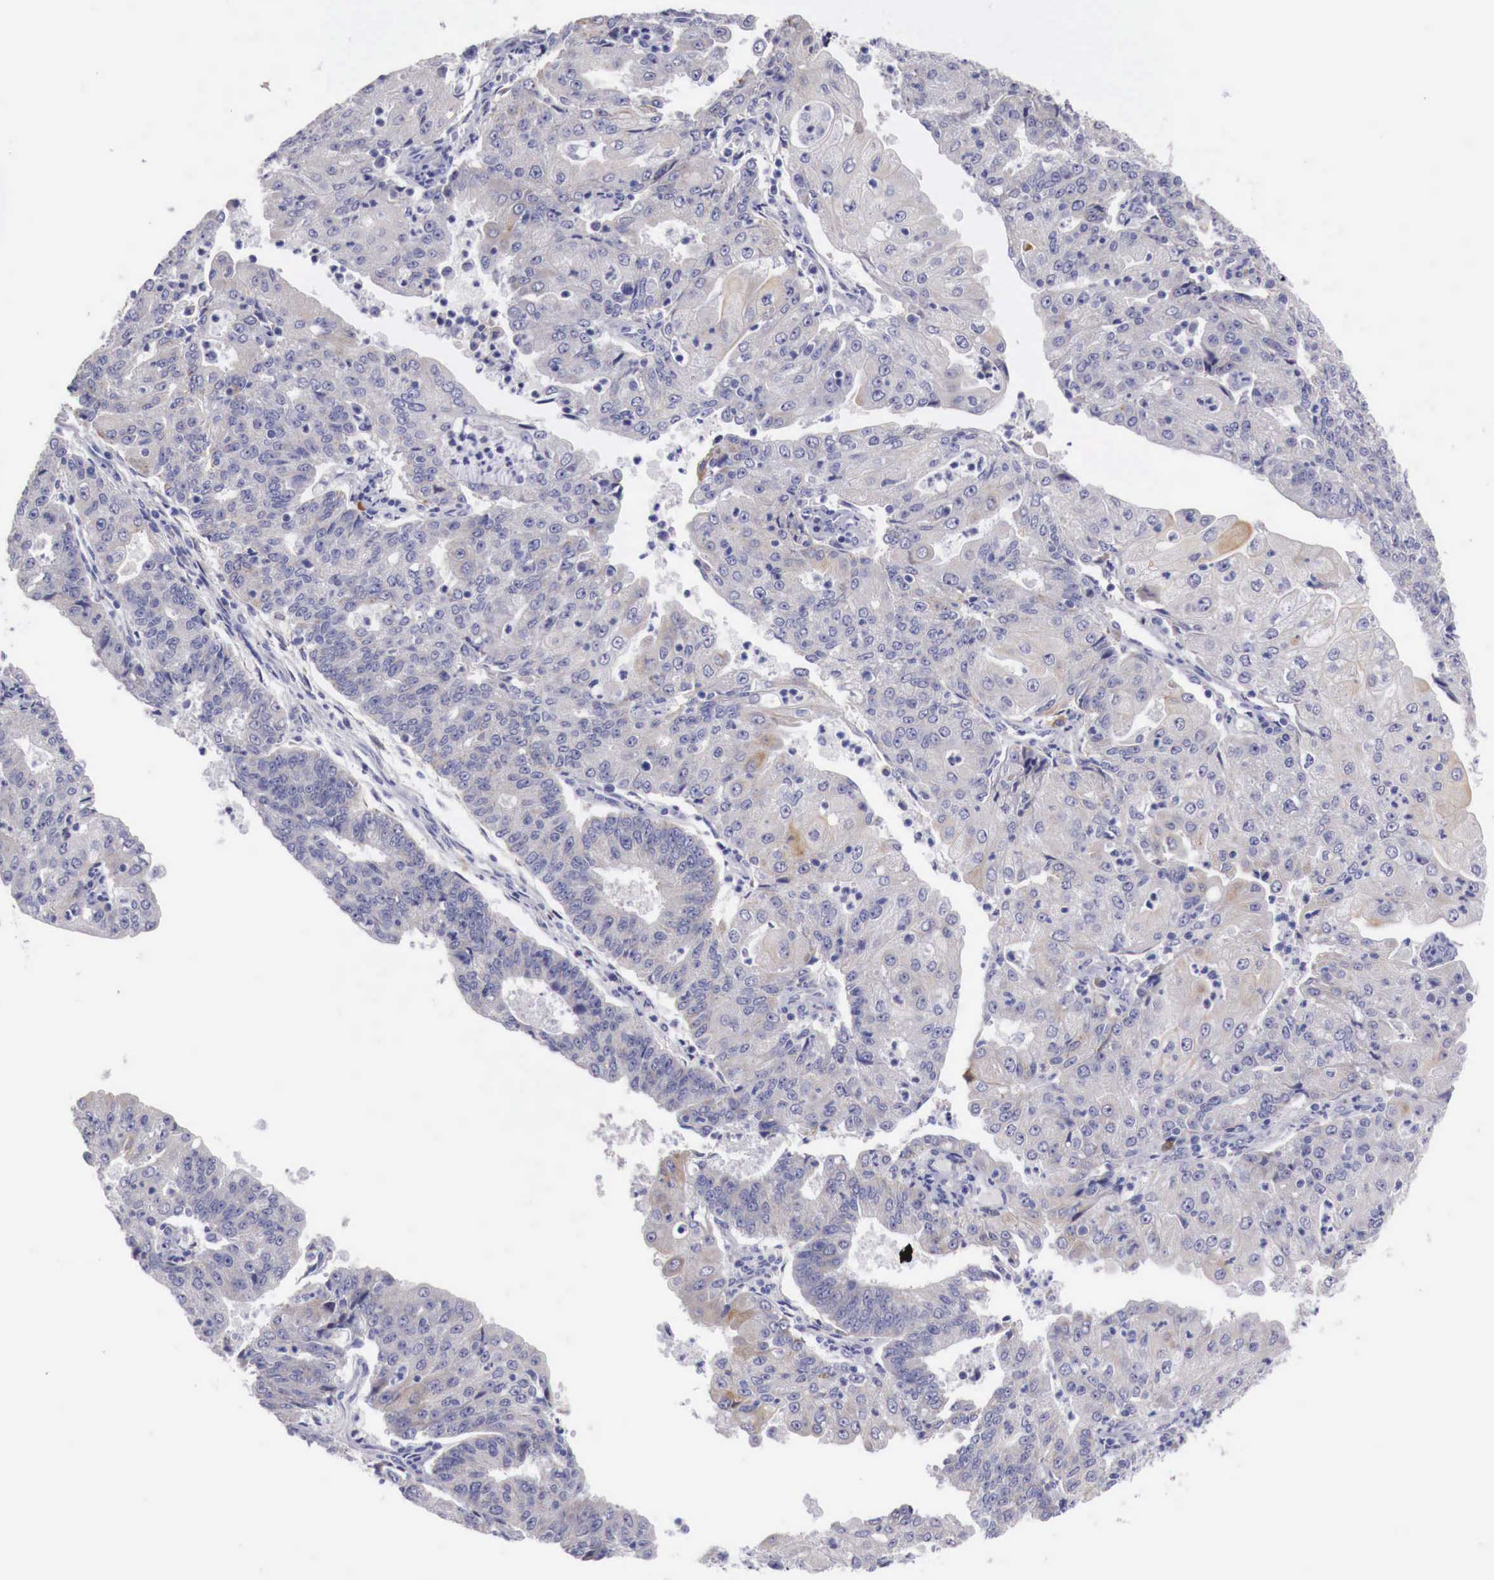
{"staining": {"intensity": "negative", "quantity": "none", "location": "none"}, "tissue": "endometrial cancer", "cell_type": "Tumor cells", "image_type": "cancer", "snomed": [{"axis": "morphology", "description": "Adenocarcinoma, NOS"}, {"axis": "topography", "description": "Endometrium"}], "caption": "Immunohistochemistry (IHC) photomicrograph of human endometrial cancer stained for a protein (brown), which shows no staining in tumor cells. (DAB (3,3'-diaminobenzidine) immunohistochemistry (IHC) visualized using brightfield microscopy, high magnification).", "gene": "NREP", "patient": {"sex": "female", "age": 56}}